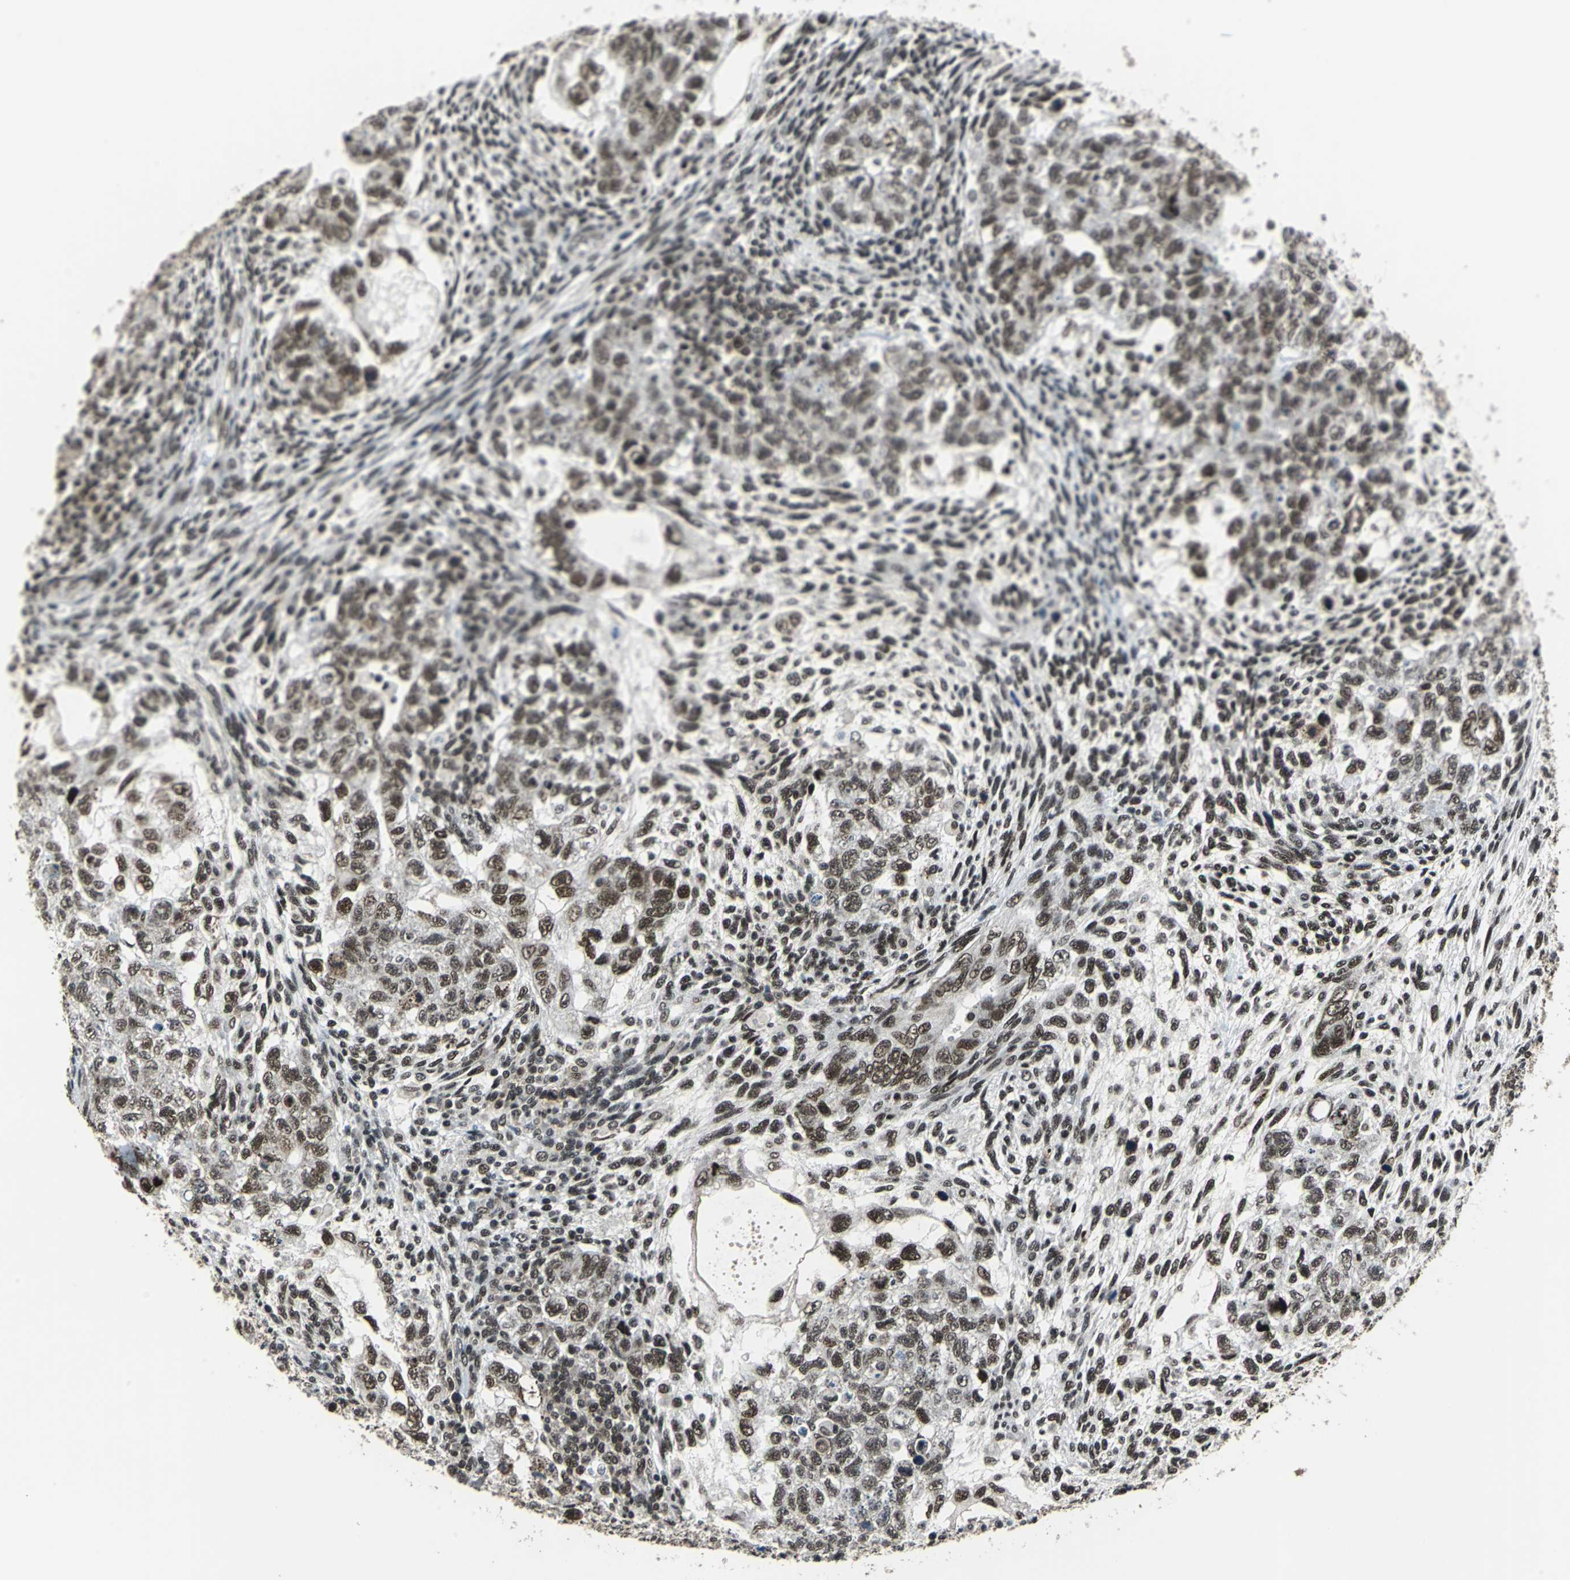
{"staining": {"intensity": "moderate", "quantity": ">75%", "location": "nuclear"}, "tissue": "testis cancer", "cell_type": "Tumor cells", "image_type": "cancer", "snomed": [{"axis": "morphology", "description": "Normal tissue, NOS"}, {"axis": "morphology", "description": "Carcinoma, Embryonal, NOS"}, {"axis": "topography", "description": "Testis"}], "caption": "Testis cancer (embryonal carcinoma) tissue reveals moderate nuclear staining in about >75% of tumor cells, visualized by immunohistochemistry.", "gene": "BCLAF1", "patient": {"sex": "male", "age": 36}}